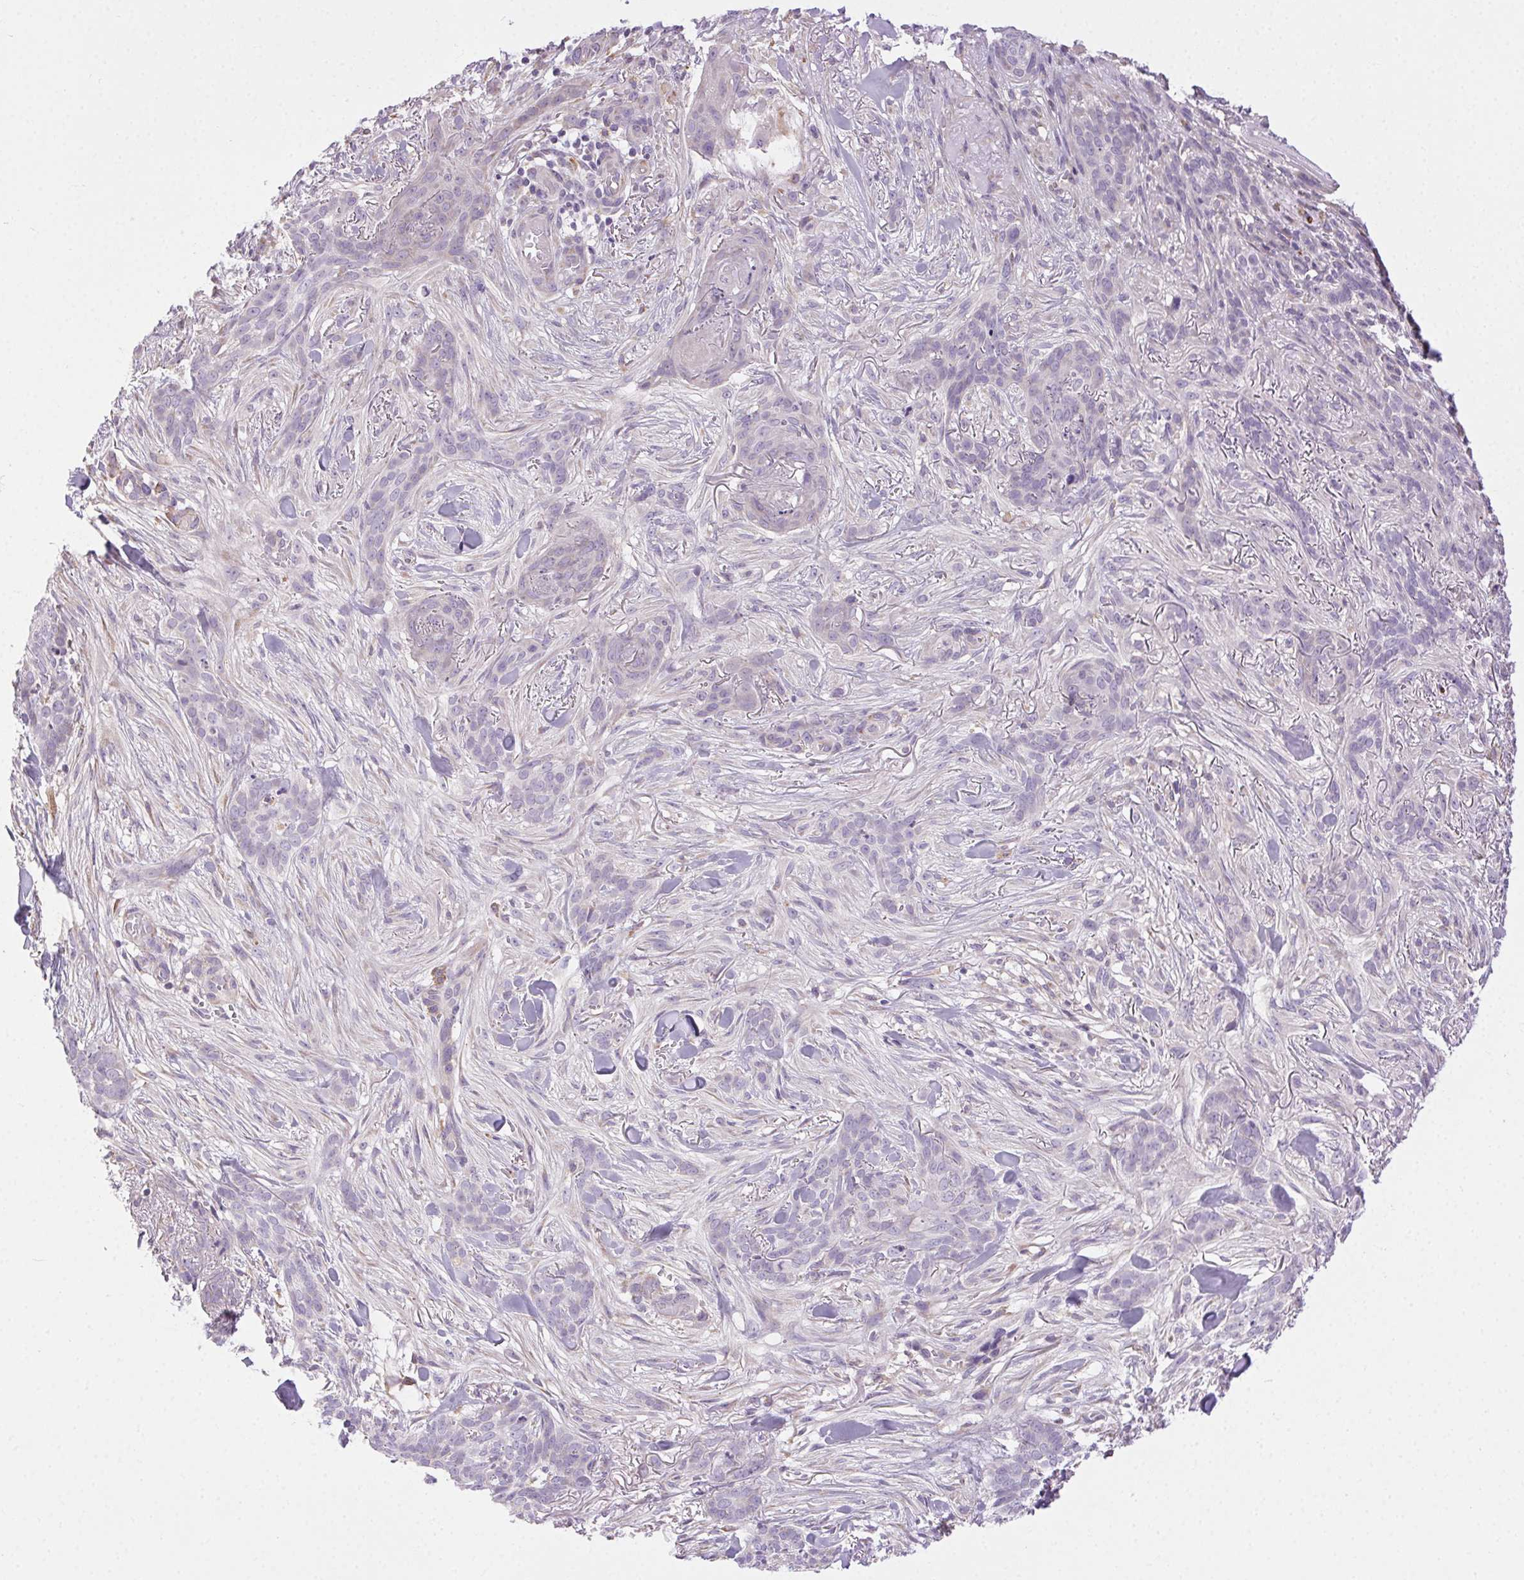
{"staining": {"intensity": "negative", "quantity": "none", "location": "none"}, "tissue": "skin cancer", "cell_type": "Tumor cells", "image_type": "cancer", "snomed": [{"axis": "morphology", "description": "Basal cell carcinoma"}, {"axis": "topography", "description": "Skin"}], "caption": "Skin basal cell carcinoma was stained to show a protein in brown. There is no significant expression in tumor cells. (DAB (3,3'-diaminobenzidine) IHC with hematoxylin counter stain).", "gene": "SNX31", "patient": {"sex": "female", "age": 61}}